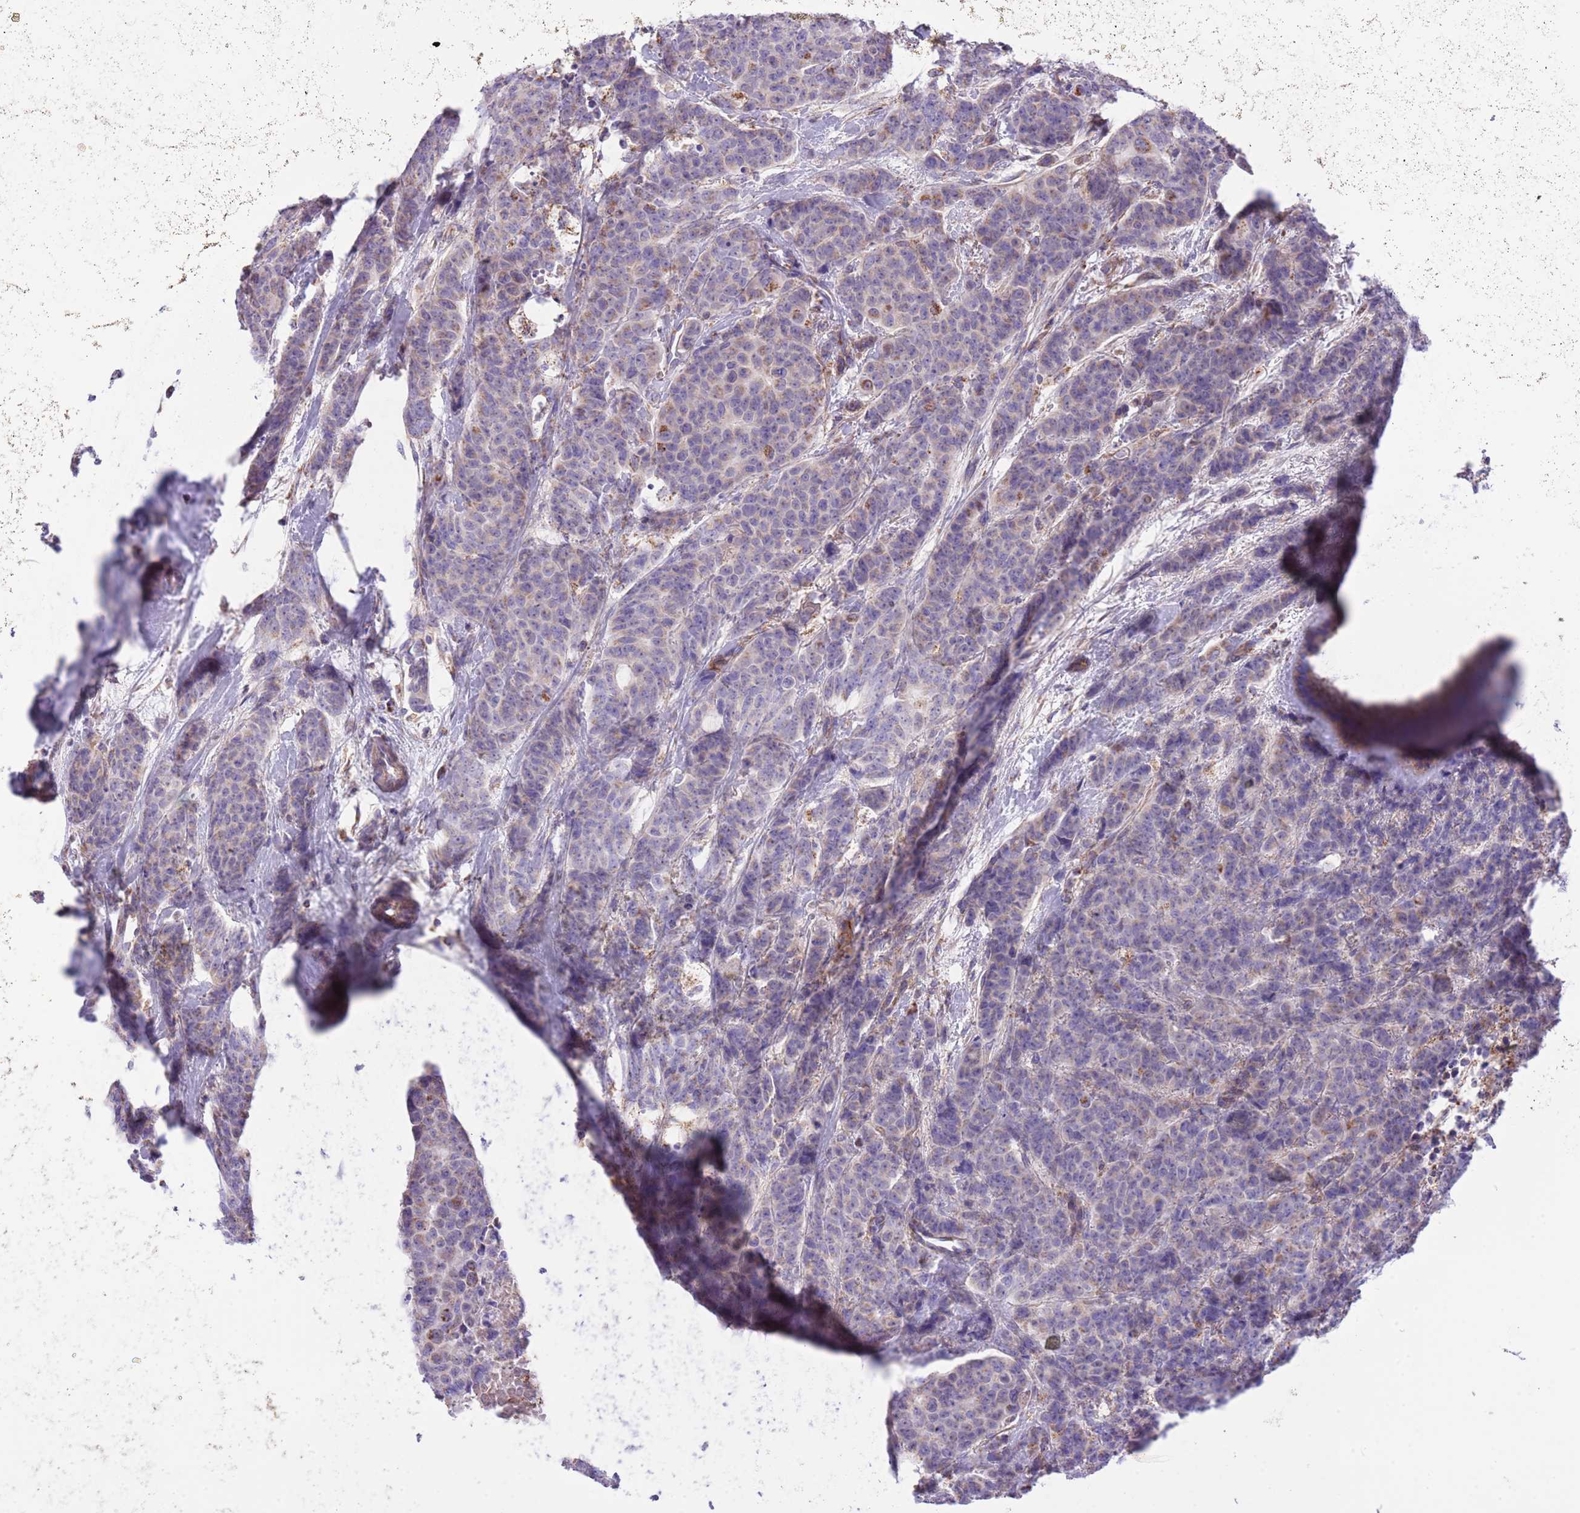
{"staining": {"intensity": "moderate", "quantity": "<25%", "location": "cytoplasmic/membranous"}, "tissue": "breast cancer", "cell_type": "Tumor cells", "image_type": "cancer", "snomed": [{"axis": "morphology", "description": "Duct carcinoma"}, {"axis": "topography", "description": "Breast"}], "caption": "A histopathology image of breast invasive ductal carcinoma stained for a protein demonstrates moderate cytoplasmic/membranous brown staining in tumor cells. The protein of interest is shown in brown color, while the nuclei are stained blue.", "gene": "SS18L2", "patient": {"sex": "female", "age": 40}}